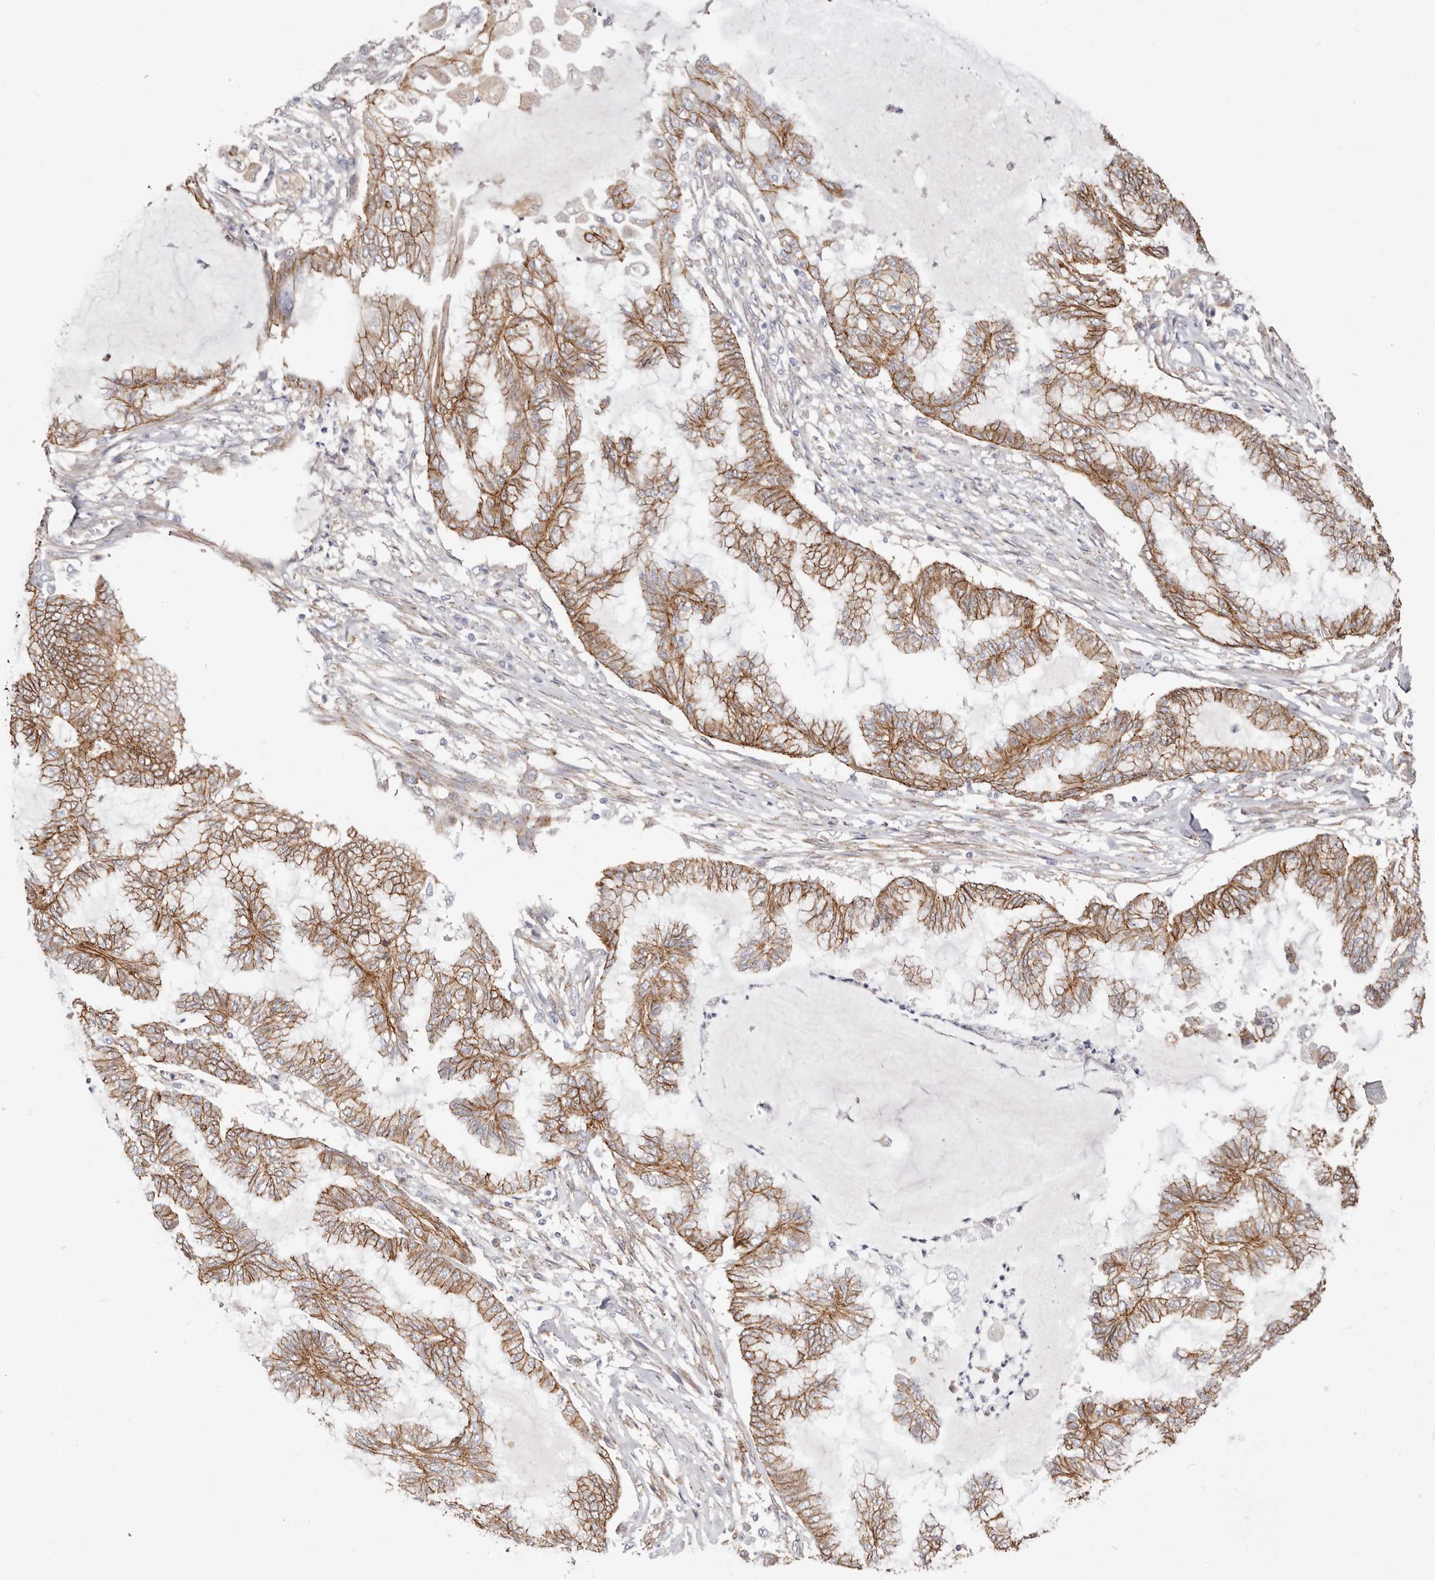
{"staining": {"intensity": "moderate", "quantity": ">75%", "location": "cytoplasmic/membranous"}, "tissue": "endometrial cancer", "cell_type": "Tumor cells", "image_type": "cancer", "snomed": [{"axis": "morphology", "description": "Adenocarcinoma, NOS"}, {"axis": "topography", "description": "Endometrium"}], "caption": "Endometrial cancer stained with a protein marker exhibits moderate staining in tumor cells.", "gene": "CTNNB1", "patient": {"sex": "female", "age": 86}}